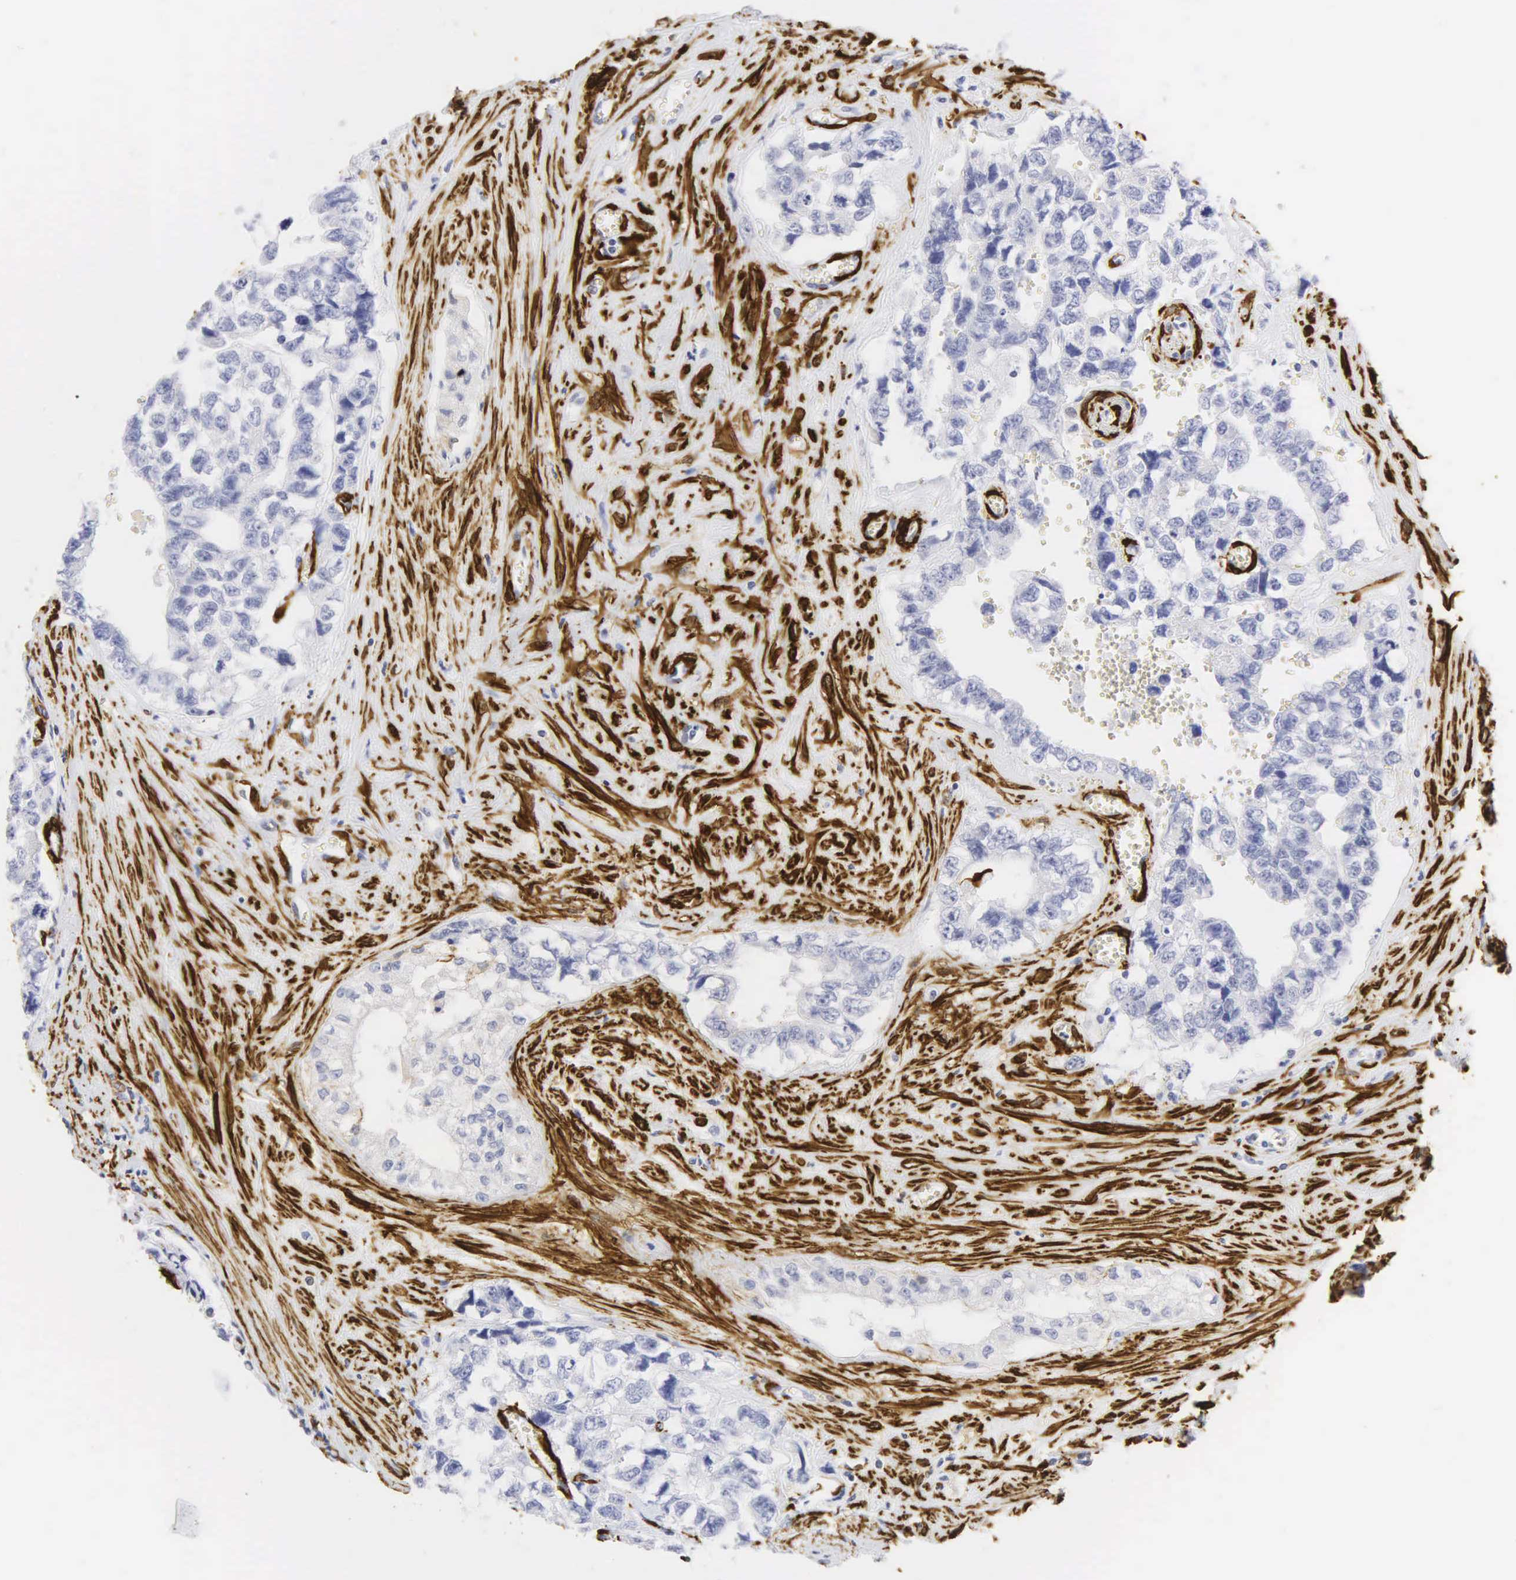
{"staining": {"intensity": "negative", "quantity": "none", "location": "none"}, "tissue": "testis cancer", "cell_type": "Tumor cells", "image_type": "cancer", "snomed": [{"axis": "morphology", "description": "Carcinoma, Embryonal, NOS"}, {"axis": "topography", "description": "Testis"}], "caption": "Immunohistochemistry (IHC) micrograph of testis cancer stained for a protein (brown), which demonstrates no positivity in tumor cells. Brightfield microscopy of IHC stained with DAB (3,3'-diaminobenzidine) (brown) and hematoxylin (blue), captured at high magnification.", "gene": "ACTA2", "patient": {"sex": "male", "age": 31}}